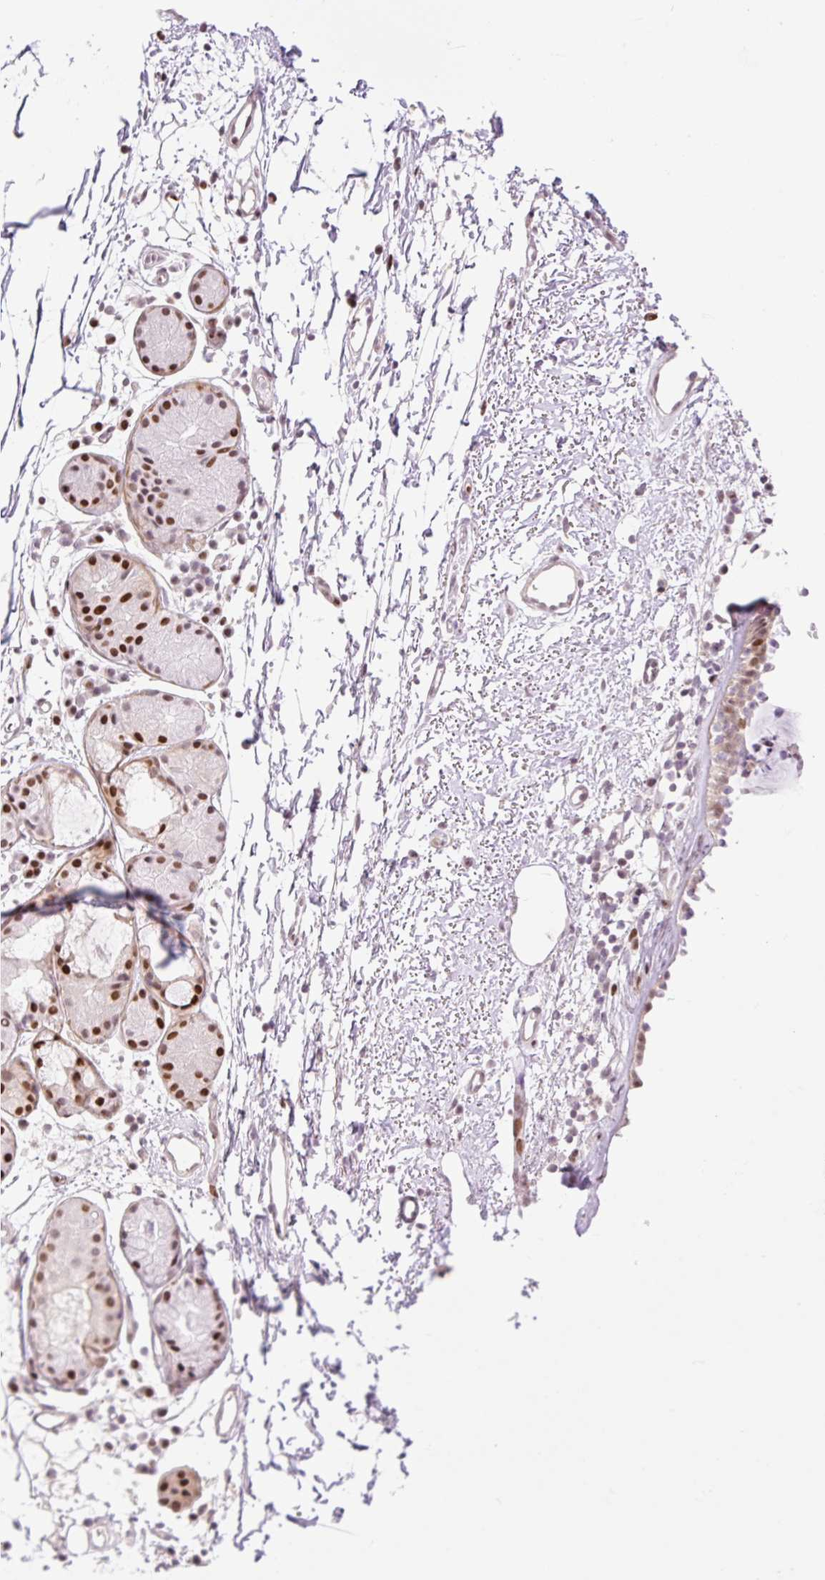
{"staining": {"intensity": "negative", "quantity": "none", "location": "none"}, "tissue": "adipose tissue", "cell_type": "Adipocytes", "image_type": "normal", "snomed": [{"axis": "morphology", "description": "Normal tissue, NOS"}, {"axis": "topography", "description": "Cartilage tissue"}, {"axis": "topography", "description": "Nasopharynx"}], "caption": "This is a histopathology image of immunohistochemistry (IHC) staining of benign adipose tissue, which shows no expression in adipocytes. (DAB immunohistochemistry (IHC) with hematoxylin counter stain).", "gene": "RIPPLY3", "patient": {"sex": "male", "age": 56}}